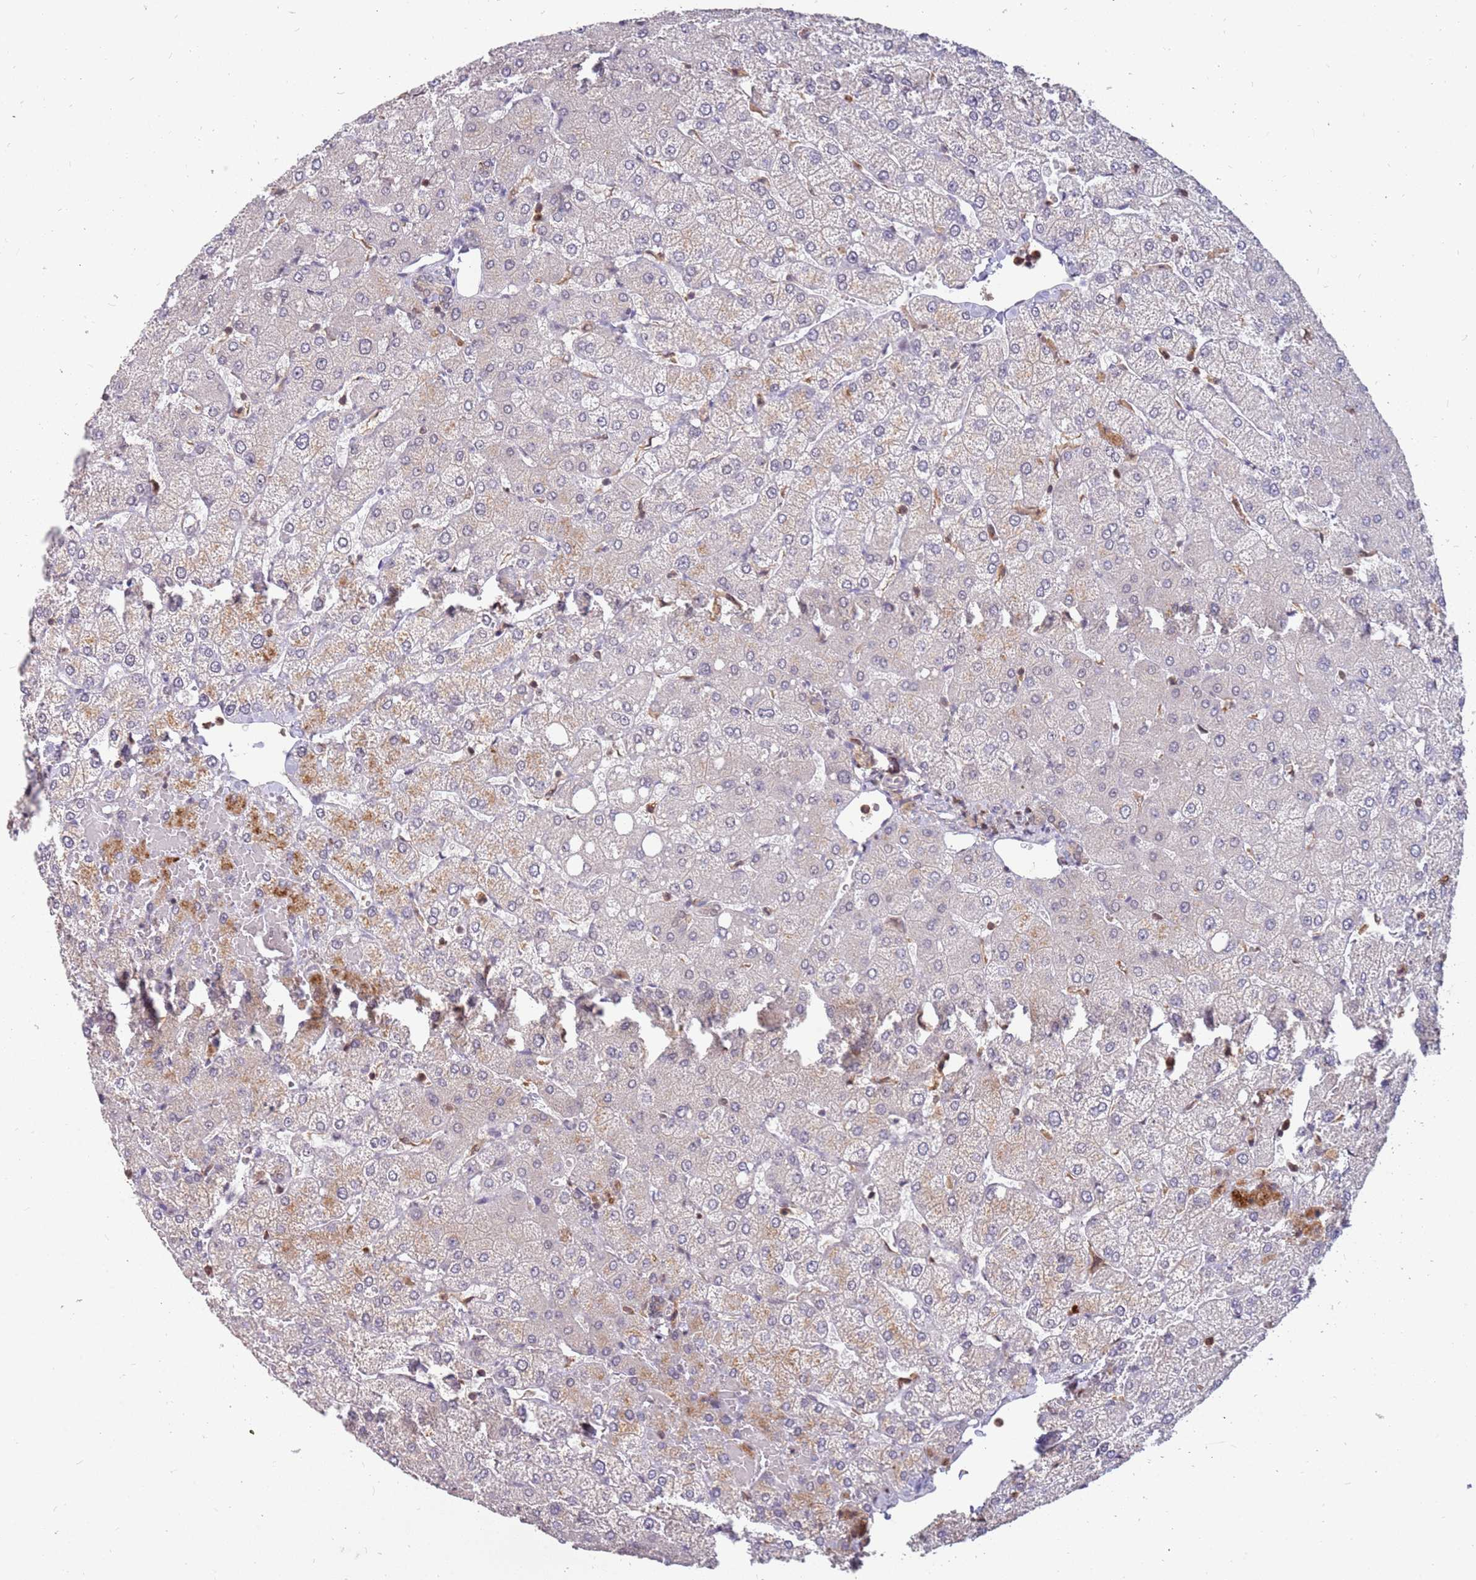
{"staining": {"intensity": "negative", "quantity": "none", "location": "none"}, "tissue": "liver", "cell_type": "Cholangiocytes", "image_type": "normal", "snomed": [{"axis": "morphology", "description": "Normal tissue, NOS"}, {"axis": "topography", "description": "Liver"}], "caption": "DAB (3,3'-diaminobenzidine) immunohistochemical staining of unremarkable liver shows no significant expression in cholangiocytes.", "gene": "GBP2", "patient": {"sex": "female", "age": 54}}